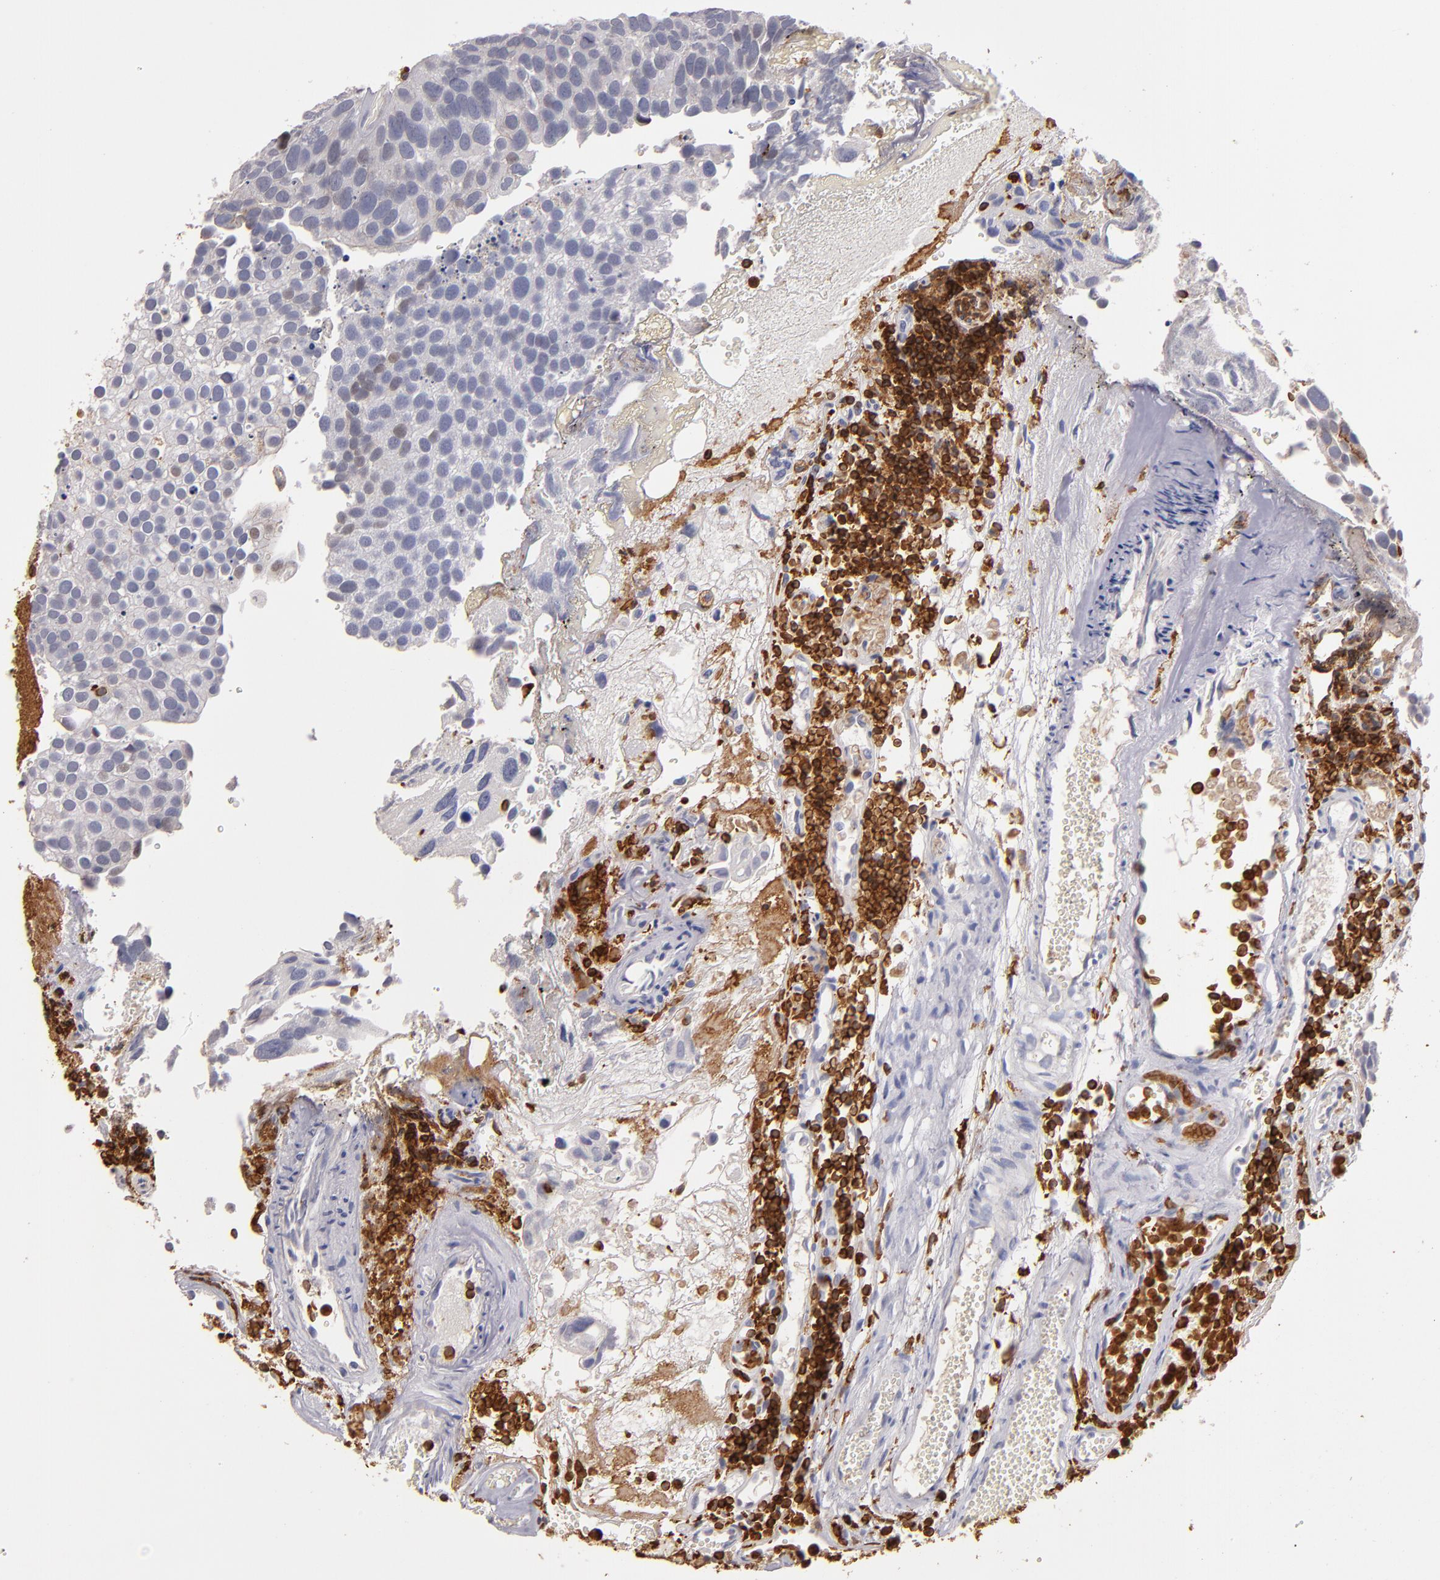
{"staining": {"intensity": "negative", "quantity": "none", "location": "none"}, "tissue": "urothelial cancer", "cell_type": "Tumor cells", "image_type": "cancer", "snomed": [{"axis": "morphology", "description": "Urothelial carcinoma, High grade"}, {"axis": "topography", "description": "Urinary bladder"}], "caption": "IHC histopathology image of neoplastic tissue: human high-grade urothelial carcinoma stained with DAB (3,3'-diaminobenzidine) demonstrates no significant protein expression in tumor cells.", "gene": "WAS", "patient": {"sex": "male", "age": 72}}